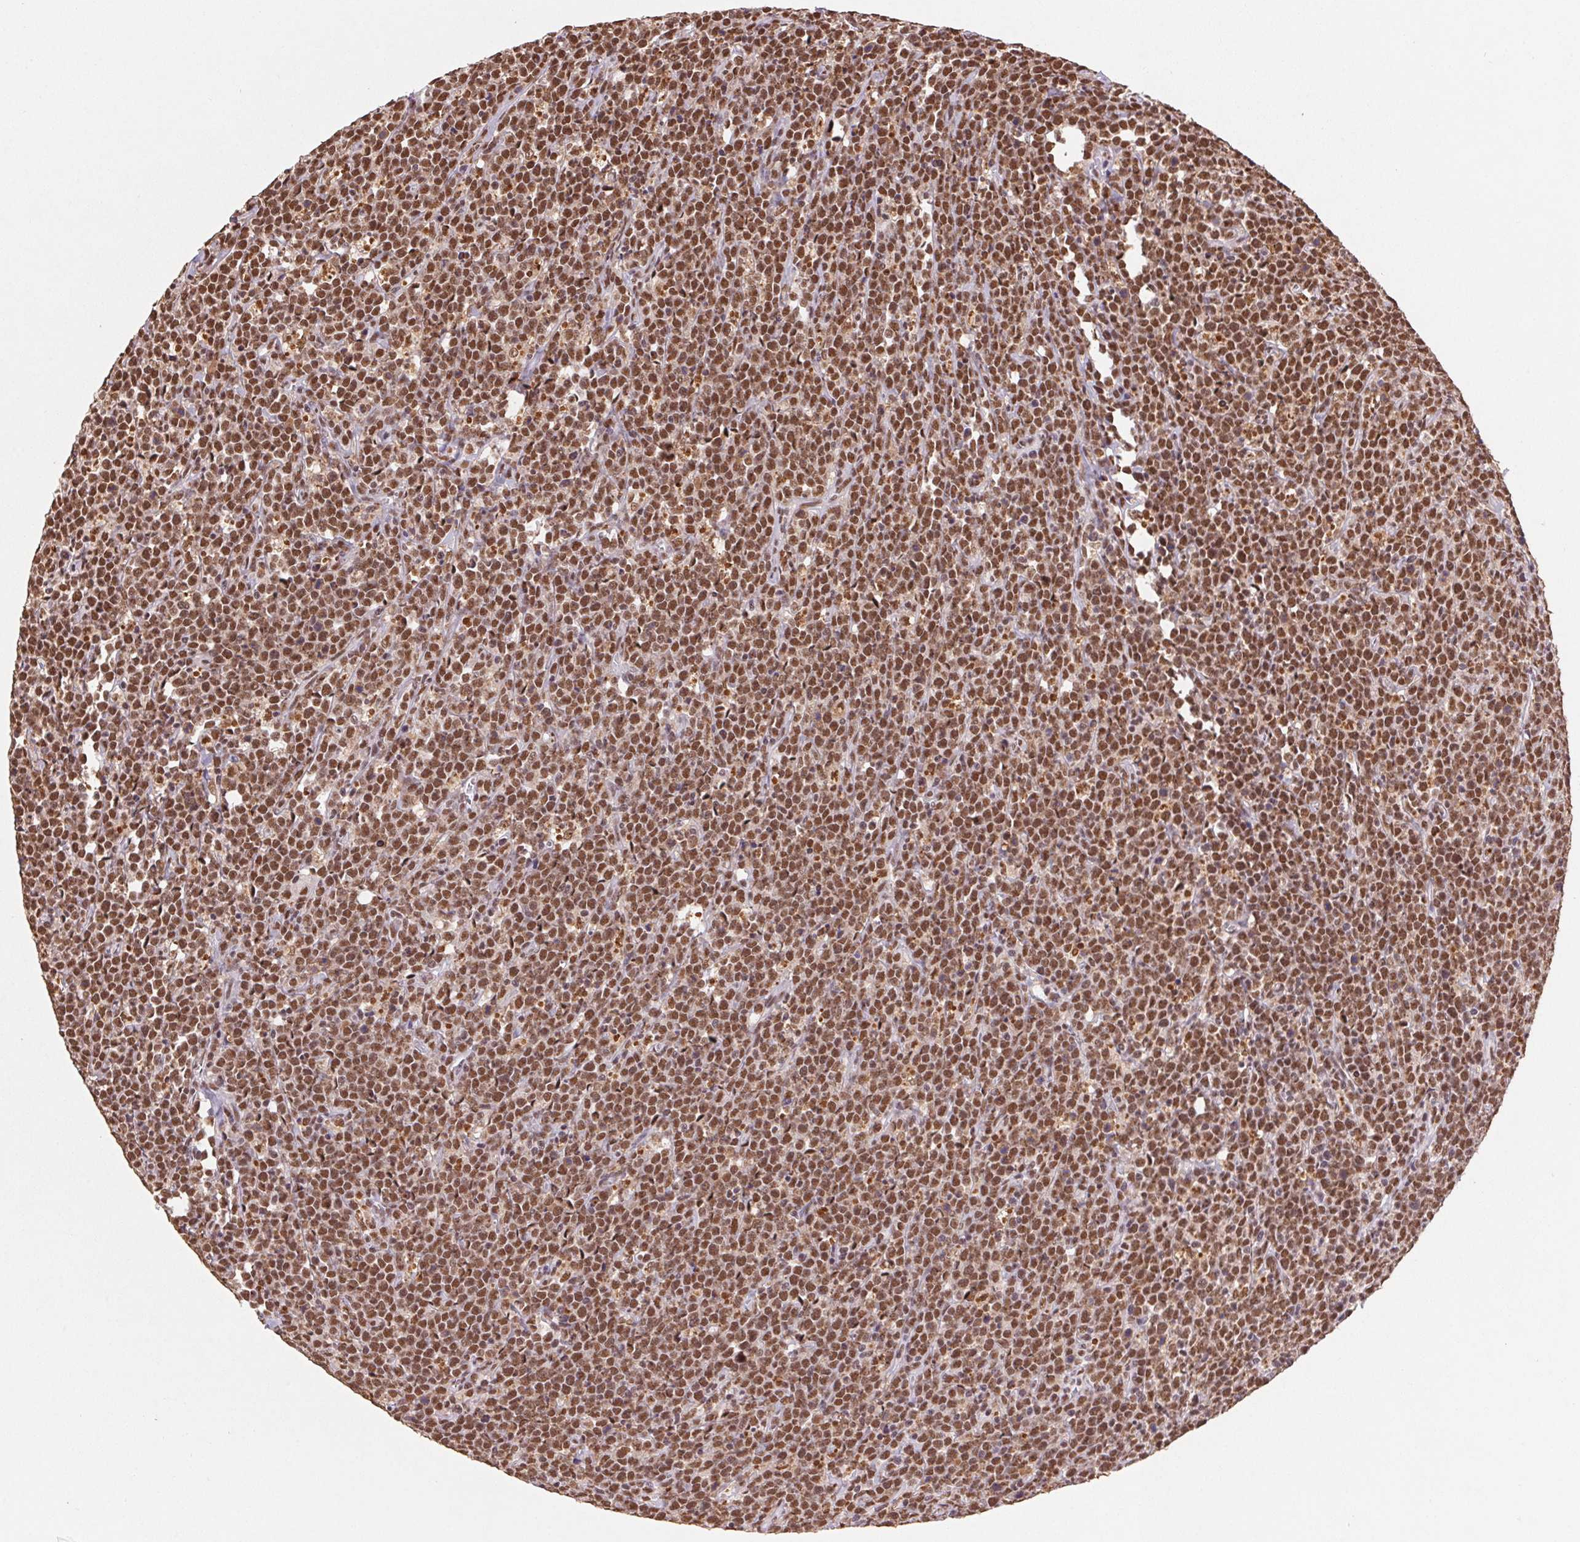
{"staining": {"intensity": "moderate", "quantity": ">75%", "location": "nuclear"}, "tissue": "lymphoma", "cell_type": "Tumor cells", "image_type": "cancer", "snomed": [{"axis": "morphology", "description": "Malignant lymphoma, non-Hodgkin's type, High grade"}, {"axis": "topography", "description": "Small intestine"}], "caption": "Protein staining of high-grade malignant lymphoma, non-Hodgkin's type tissue reveals moderate nuclear positivity in approximately >75% of tumor cells.", "gene": "SNRPG", "patient": {"sex": "female", "age": 56}}